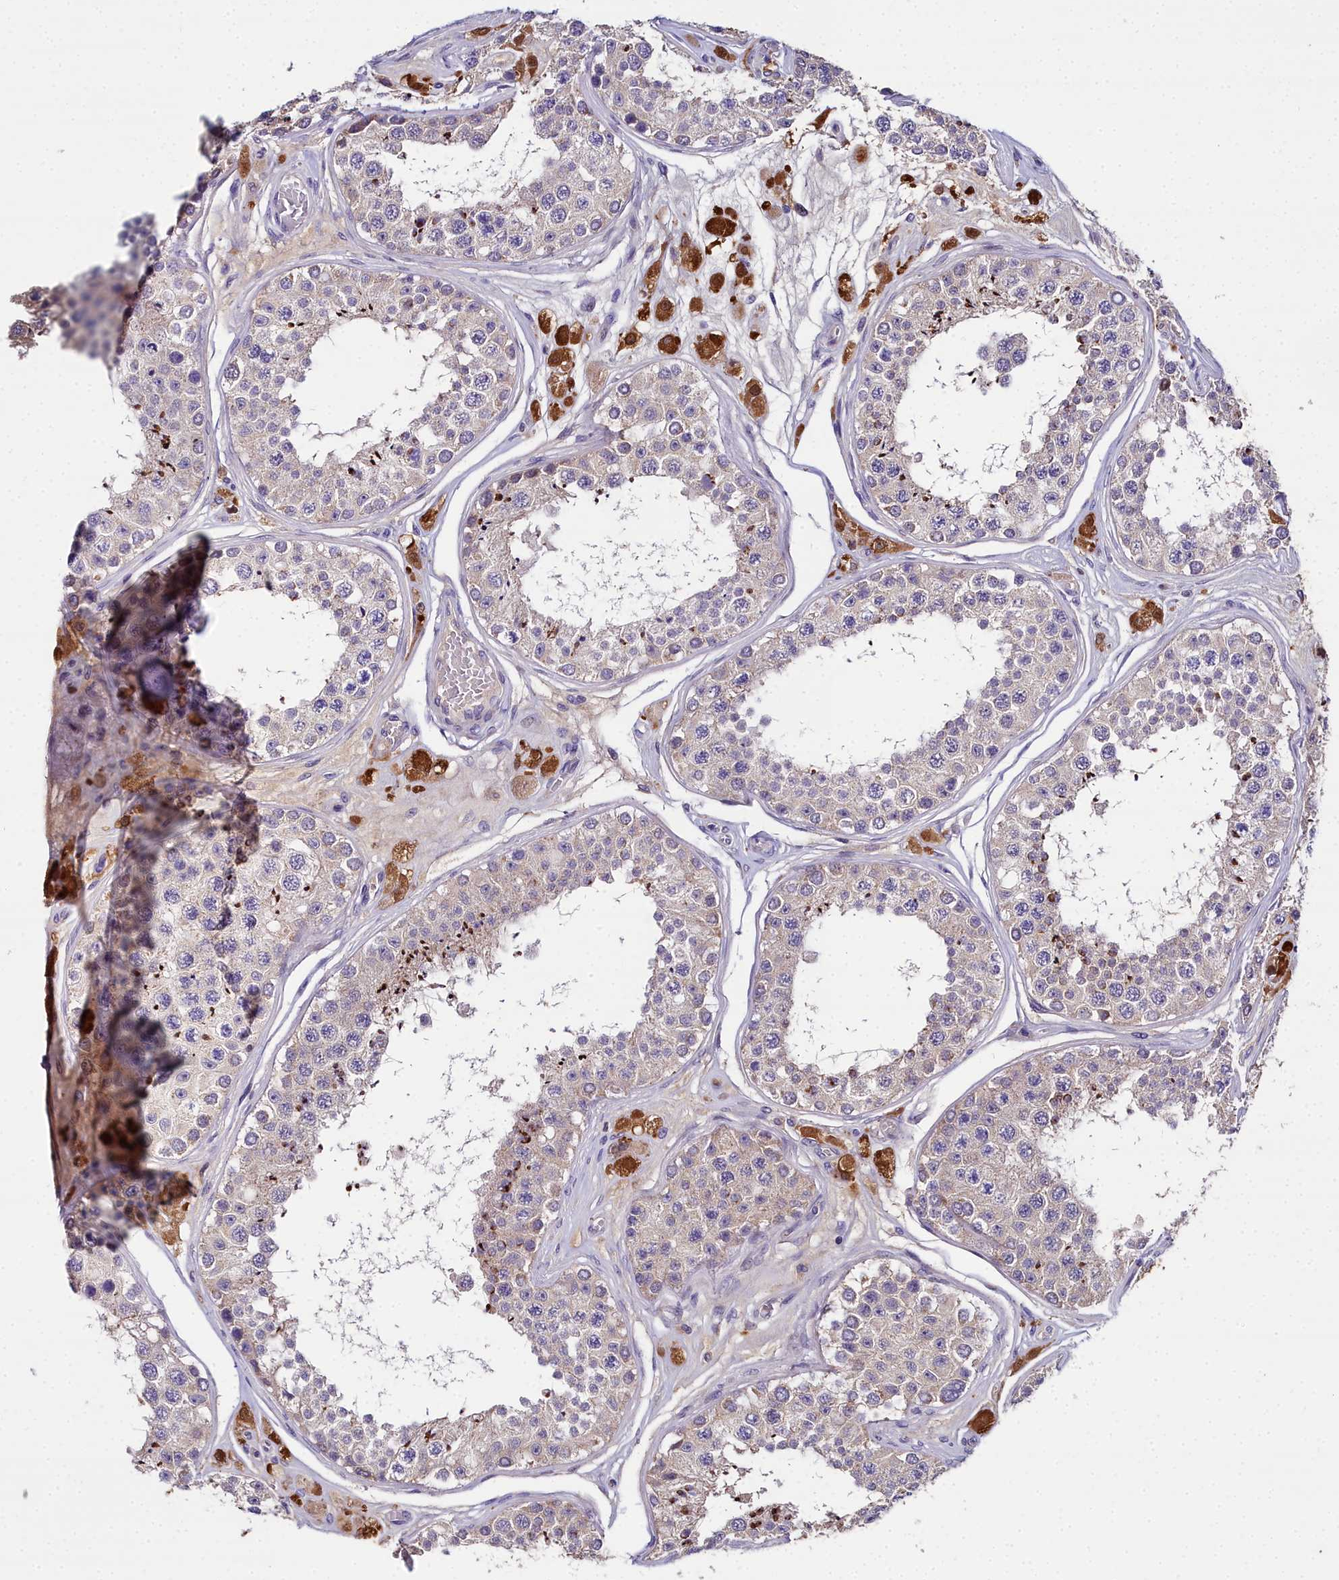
{"staining": {"intensity": "strong", "quantity": "<25%", "location": "cytoplasmic/membranous"}, "tissue": "testis", "cell_type": "Cells in seminiferous ducts", "image_type": "normal", "snomed": [{"axis": "morphology", "description": "Normal tissue, NOS"}, {"axis": "topography", "description": "Testis"}], "caption": "Testis stained for a protein reveals strong cytoplasmic/membranous positivity in cells in seminiferous ducts. (Brightfield microscopy of DAB IHC at high magnification).", "gene": "NT5M", "patient": {"sex": "male", "age": 25}}